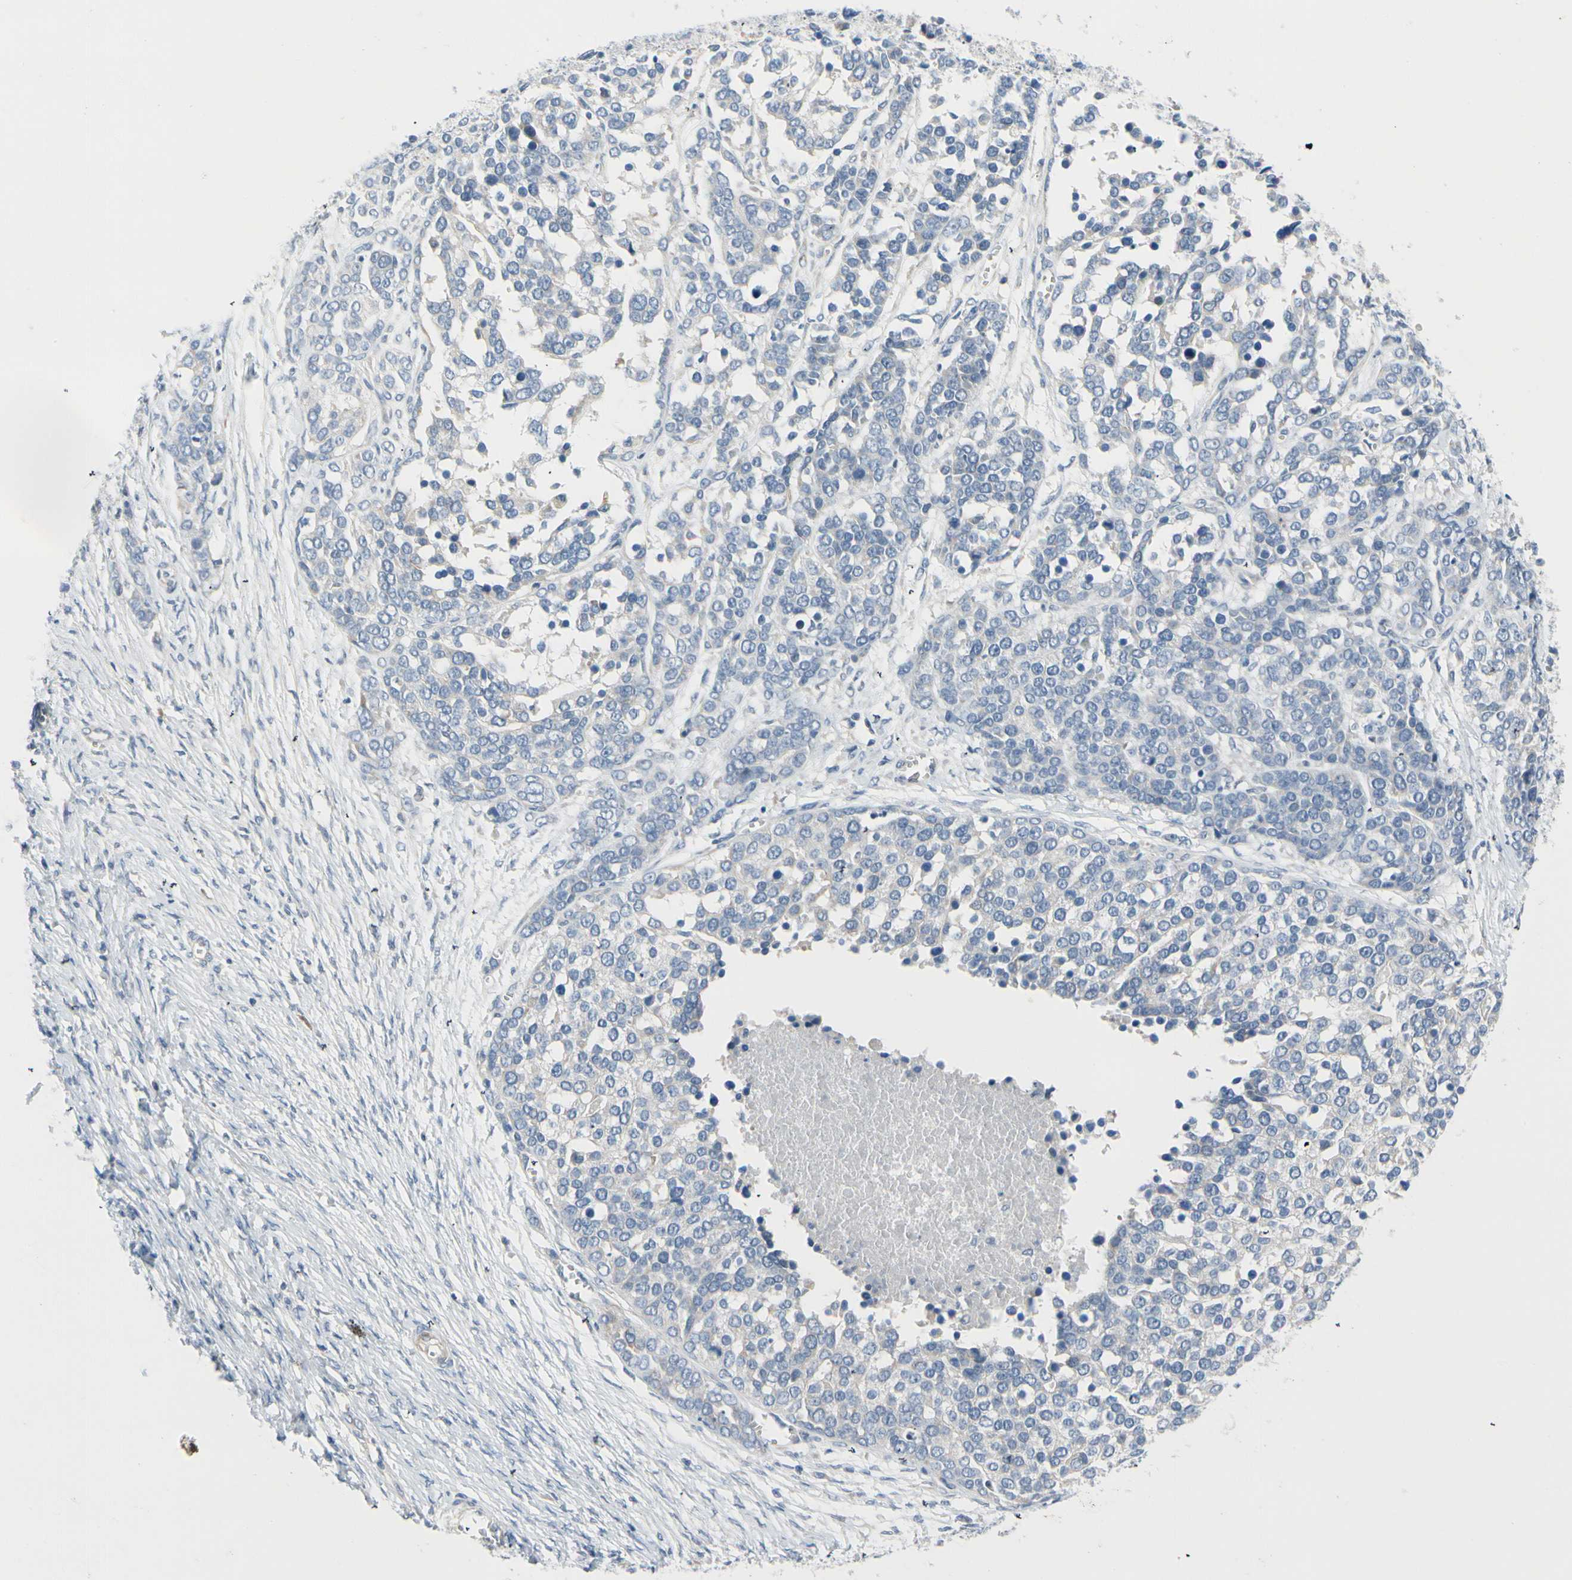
{"staining": {"intensity": "negative", "quantity": "none", "location": "none"}, "tissue": "ovarian cancer", "cell_type": "Tumor cells", "image_type": "cancer", "snomed": [{"axis": "morphology", "description": "Cystadenocarcinoma, serous, NOS"}, {"axis": "topography", "description": "Ovary"}], "caption": "Immunohistochemical staining of ovarian cancer exhibits no significant expression in tumor cells. (DAB (3,3'-diaminobenzidine) immunohistochemistry visualized using brightfield microscopy, high magnification).", "gene": "FCER2", "patient": {"sex": "female", "age": 44}}